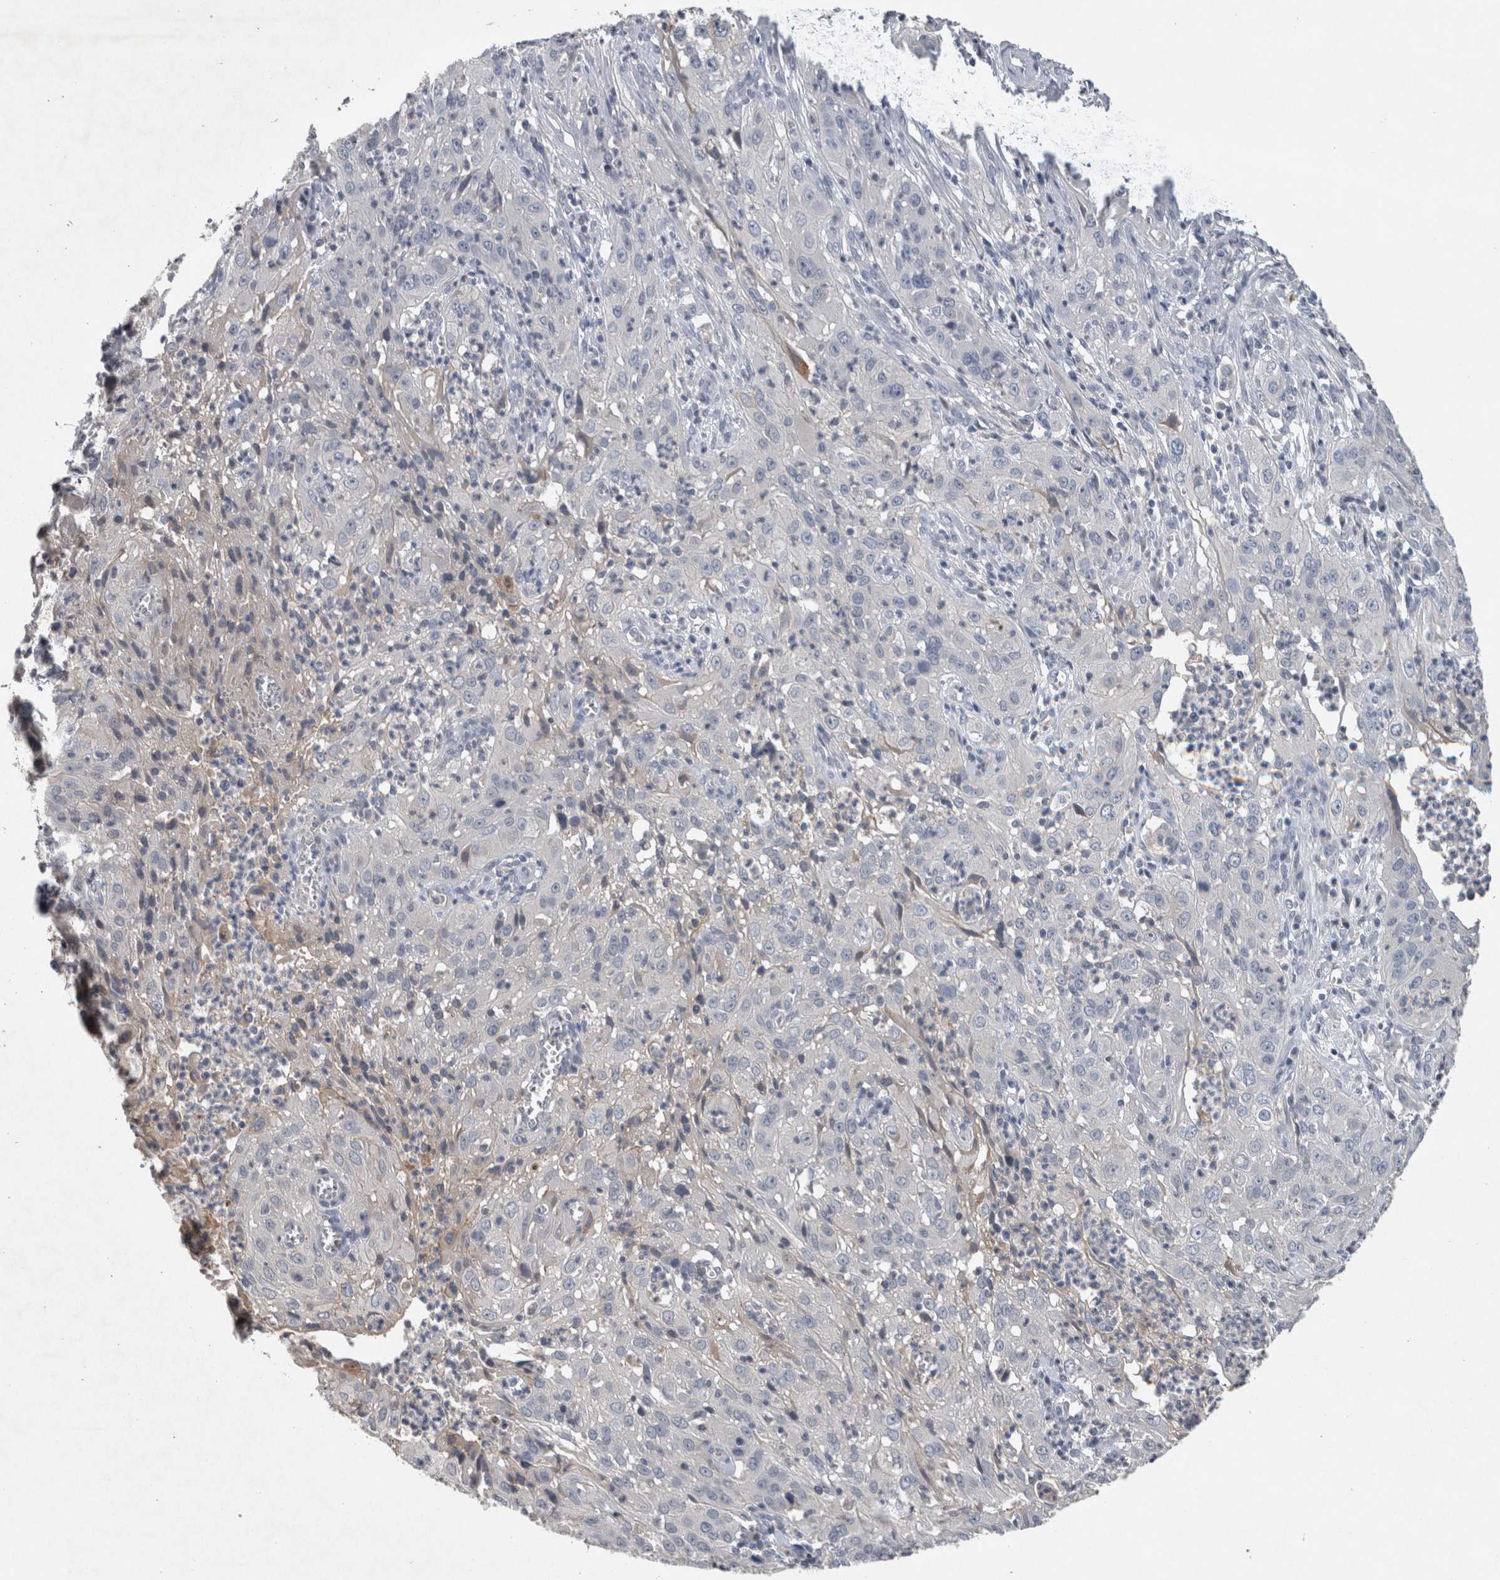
{"staining": {"intensity": "negative", "quantity": "none", "location": "none"}, "tissue": "cervical cancer", "cell_type": "Tumor cells", "image_type": "cancer", "snomed": [{"axis": "morphology", "description": "Squamous cell carcinoma, NOS"}, {"axis": "topography", "description": "Cervix"}], "caption": "This is a image of IHC staining of cervical cancer, which shows no expression in tumor cells. (DAB IHC with hematoxylin counter stain).", "gene": "HEXD", "patient": {"sex": "female", "age": 32}}